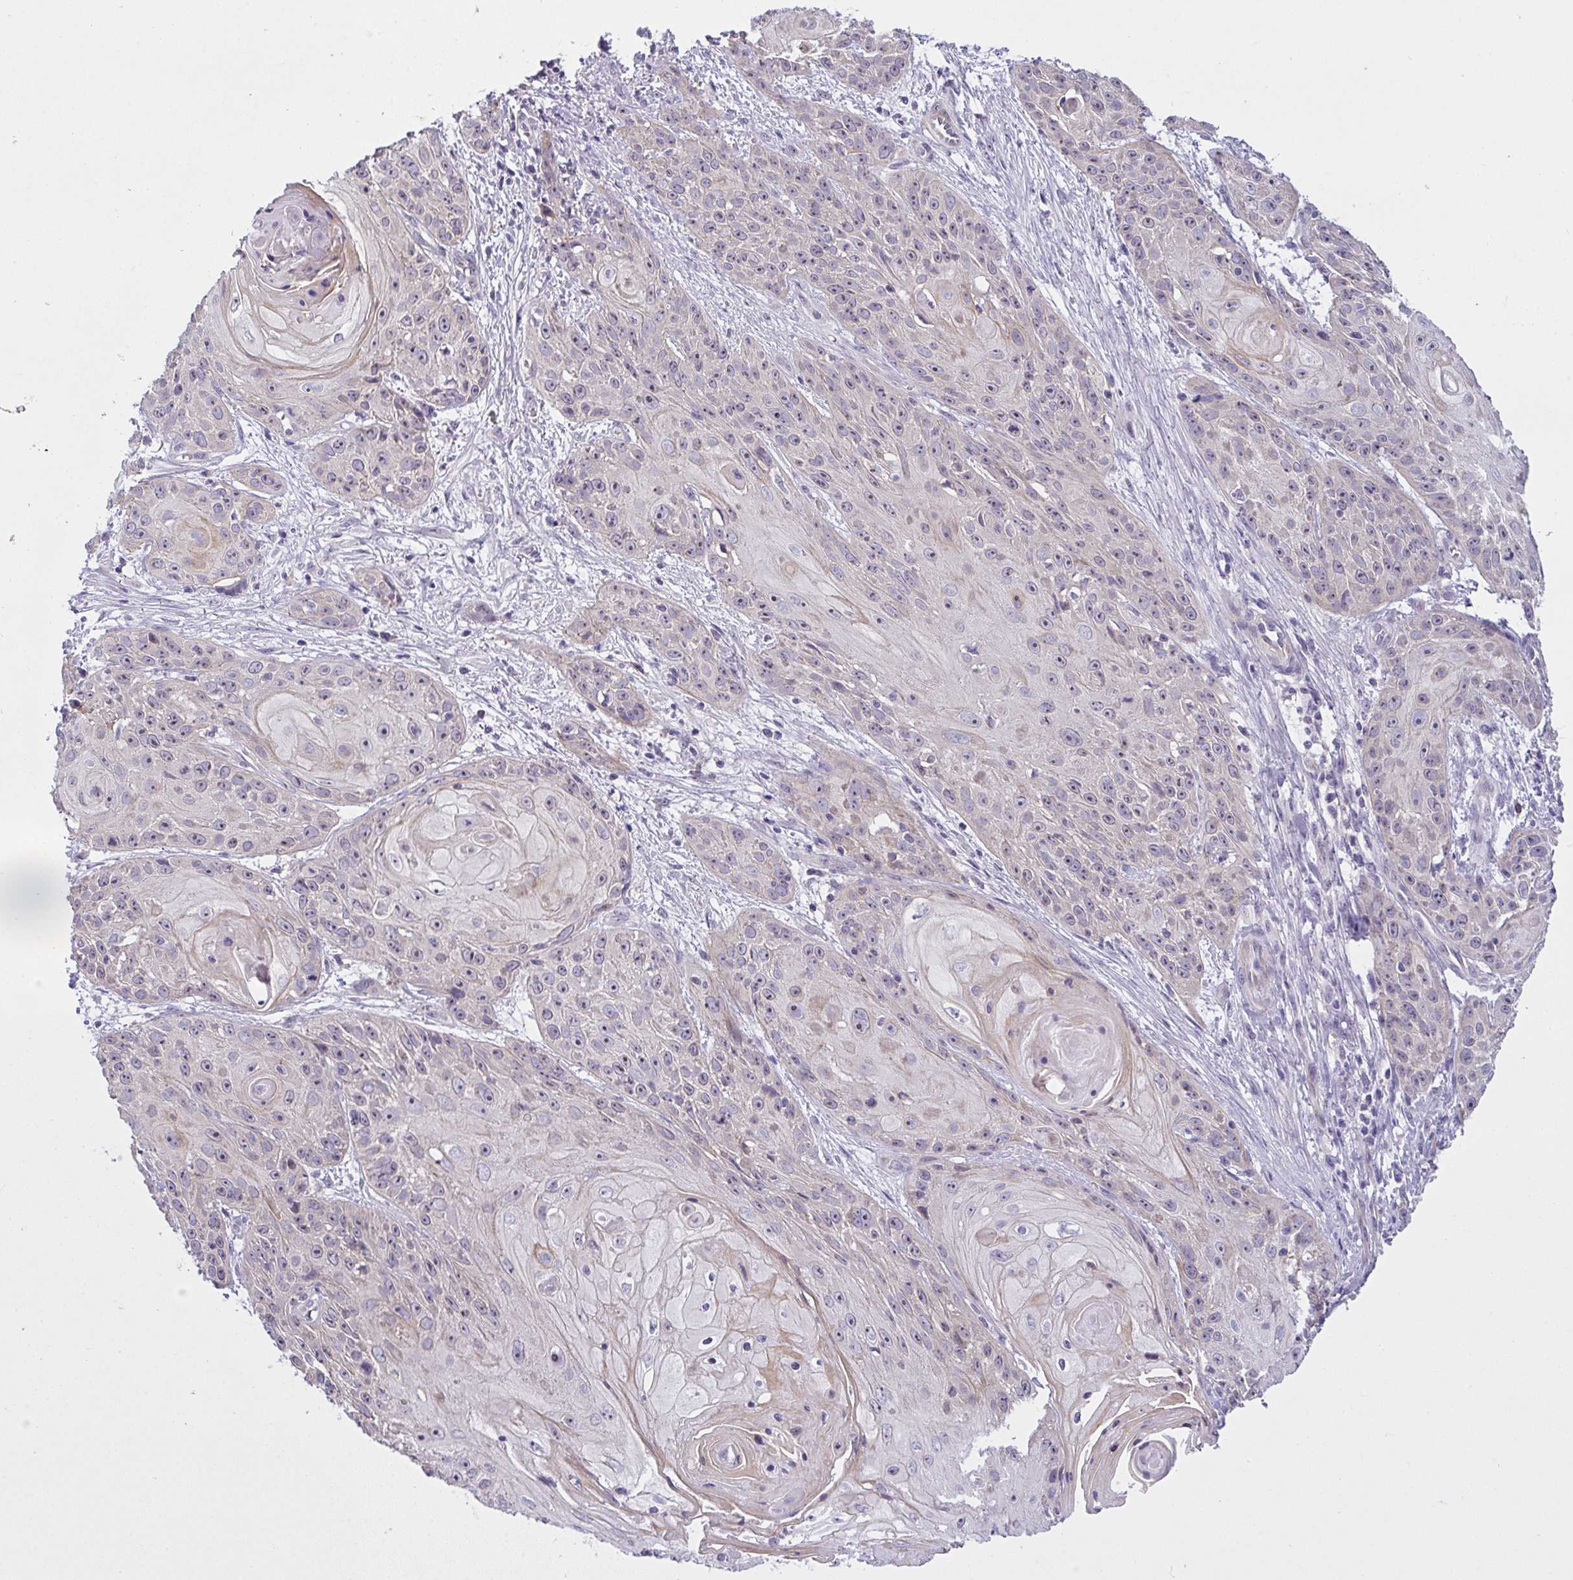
{"staining": {"intensity": "weak", "quantity": "25%-75%", "location": "nuclear"}, "tissue": "skin cancer", "cell_type": "Tumor cells", "image_type": "cancer", "snomed": [{"axis": "morphology", "description": "Squamous cell carcinoma, NOS"}, {"axis": "topography", "description": "Skin"}, {"axis": "topography", "description": "Vulva"}], "caption": "Tumor cells display low levels of weak nuclear expression in approximately 25%-75% of cells in skin cancer (squamous cell carcinoma). Using DAB (brown) and hematoxylin (blue) stains, captured at high magnification using brightfield microscopy.", "gene": "NT5C1A", "patient": {"sex": "female", "age": 76}}